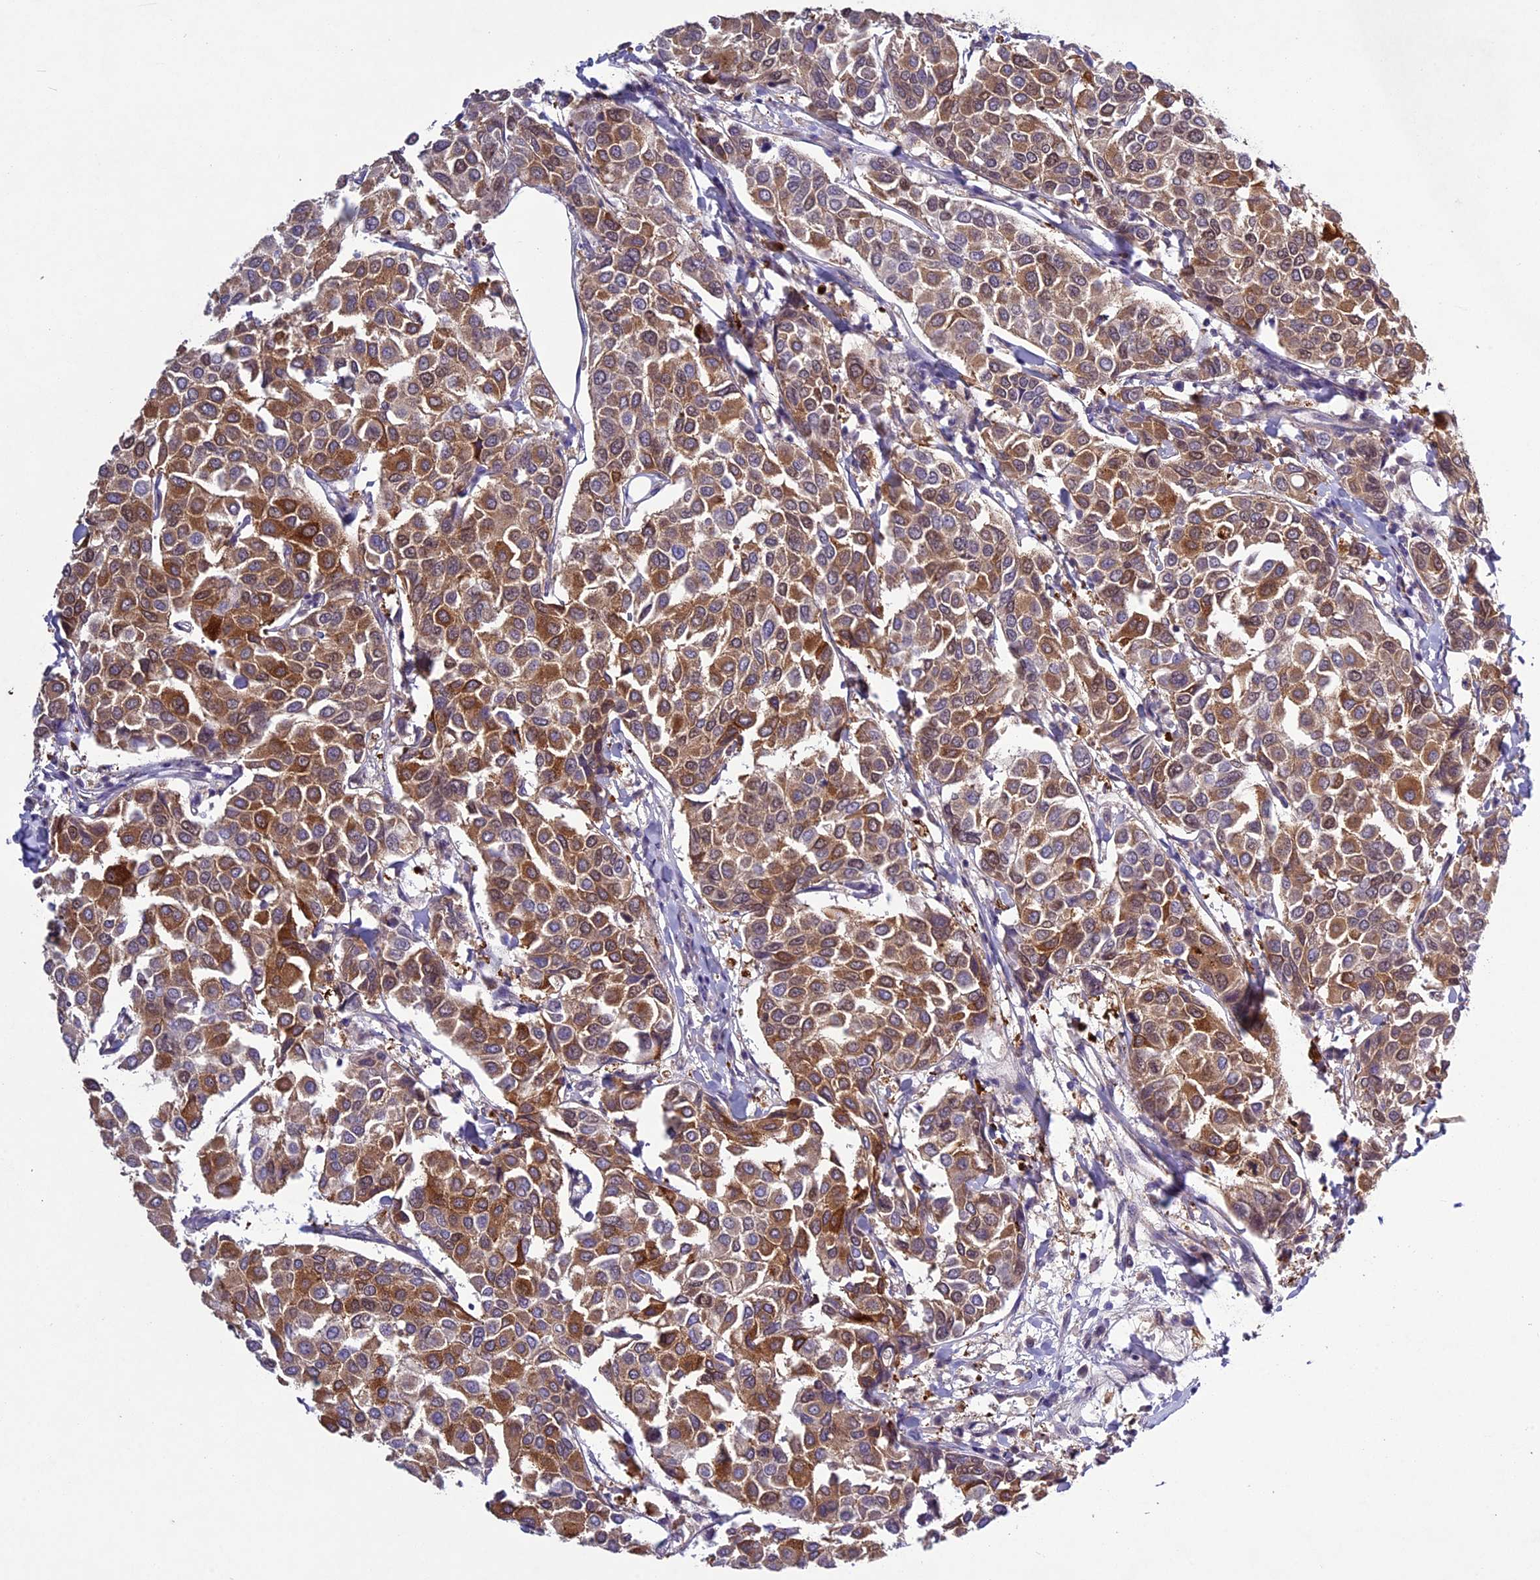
{"staining": {"intensity": "strong", "quantity": ">75%", "location": "cytoplasmic/membranous"}, "tissue": "breast cancer", "cell_type": "Tumor cells", "image_type": "cancer", "snomed": [{"axis": "morphology", "description": "Duct carcinoma"}, {"axis": "topography", "description": "Breast"}], "caption": "Immunohistochemistry (IHC) photomicrograph of human breast cancer stained for a protein (brown), which exhibits high levels of strong cytoplasmic/membranous expression in approximately >75% of tumor cells.", "gene": "C3orf70", "patient": {"sex": "female", "age": 55}}